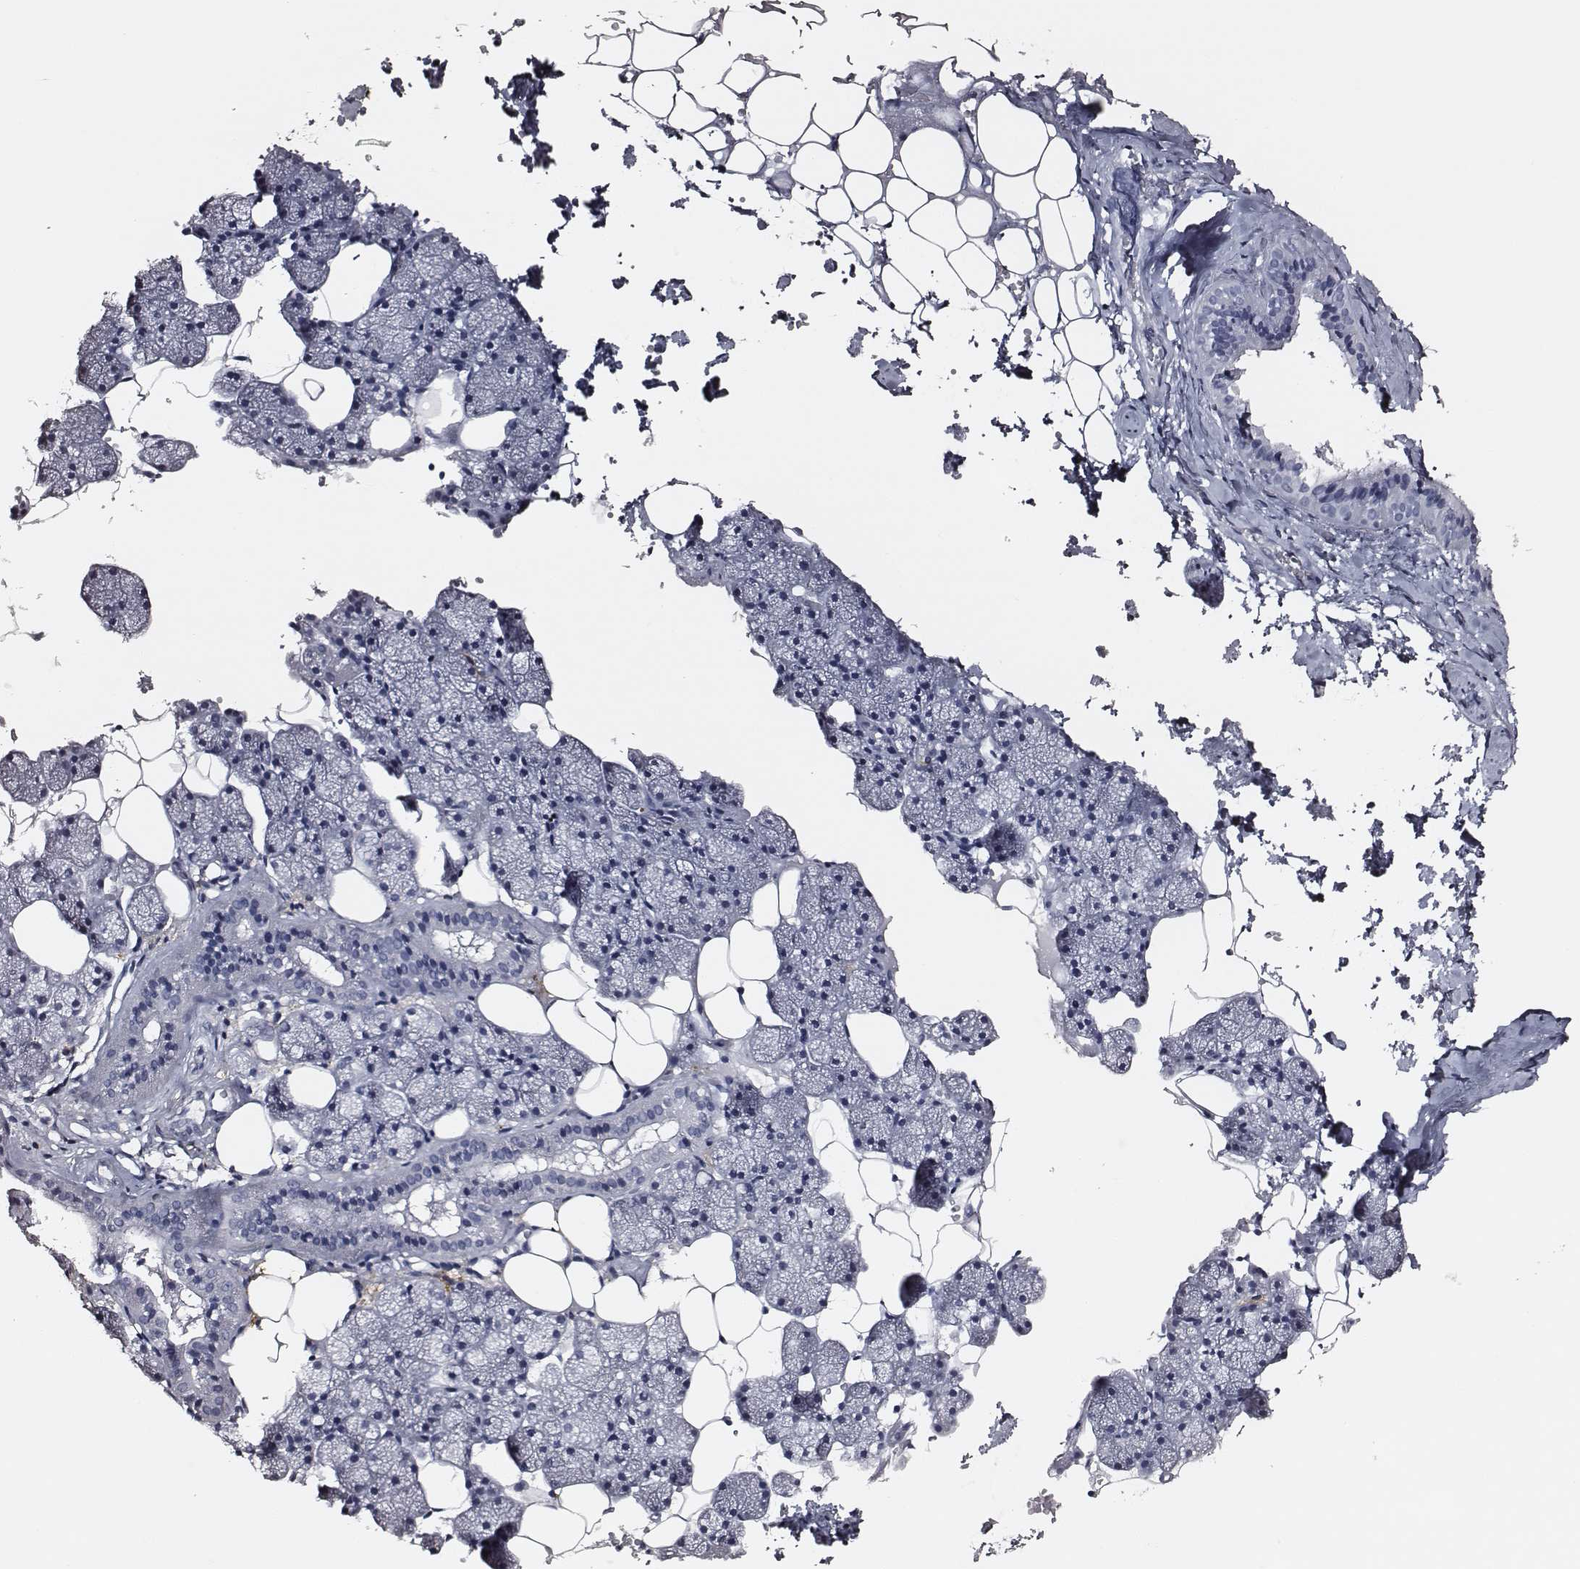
{"staining": {"intensity": "negative", "quantity": "none", "location": "none"}, "tissue": "salivary gland", "cell_type": "Glandular cells", "image_type": "normal", "snomed": [{"axis": "morphology", "description": "Normal tissue, NOS"}, {"axis": "topography", "description": "Salivary gland"}], "caption": "A micrograph of human salivary gland is negative for staining in glandular cells. (DAB (3,3'-diaminobenzidine) immunohistochemistry visualized using brightfield microscopy, high magnification).", "gene": "DPEP1", "patient": {"sex": "male", "age": 38}}